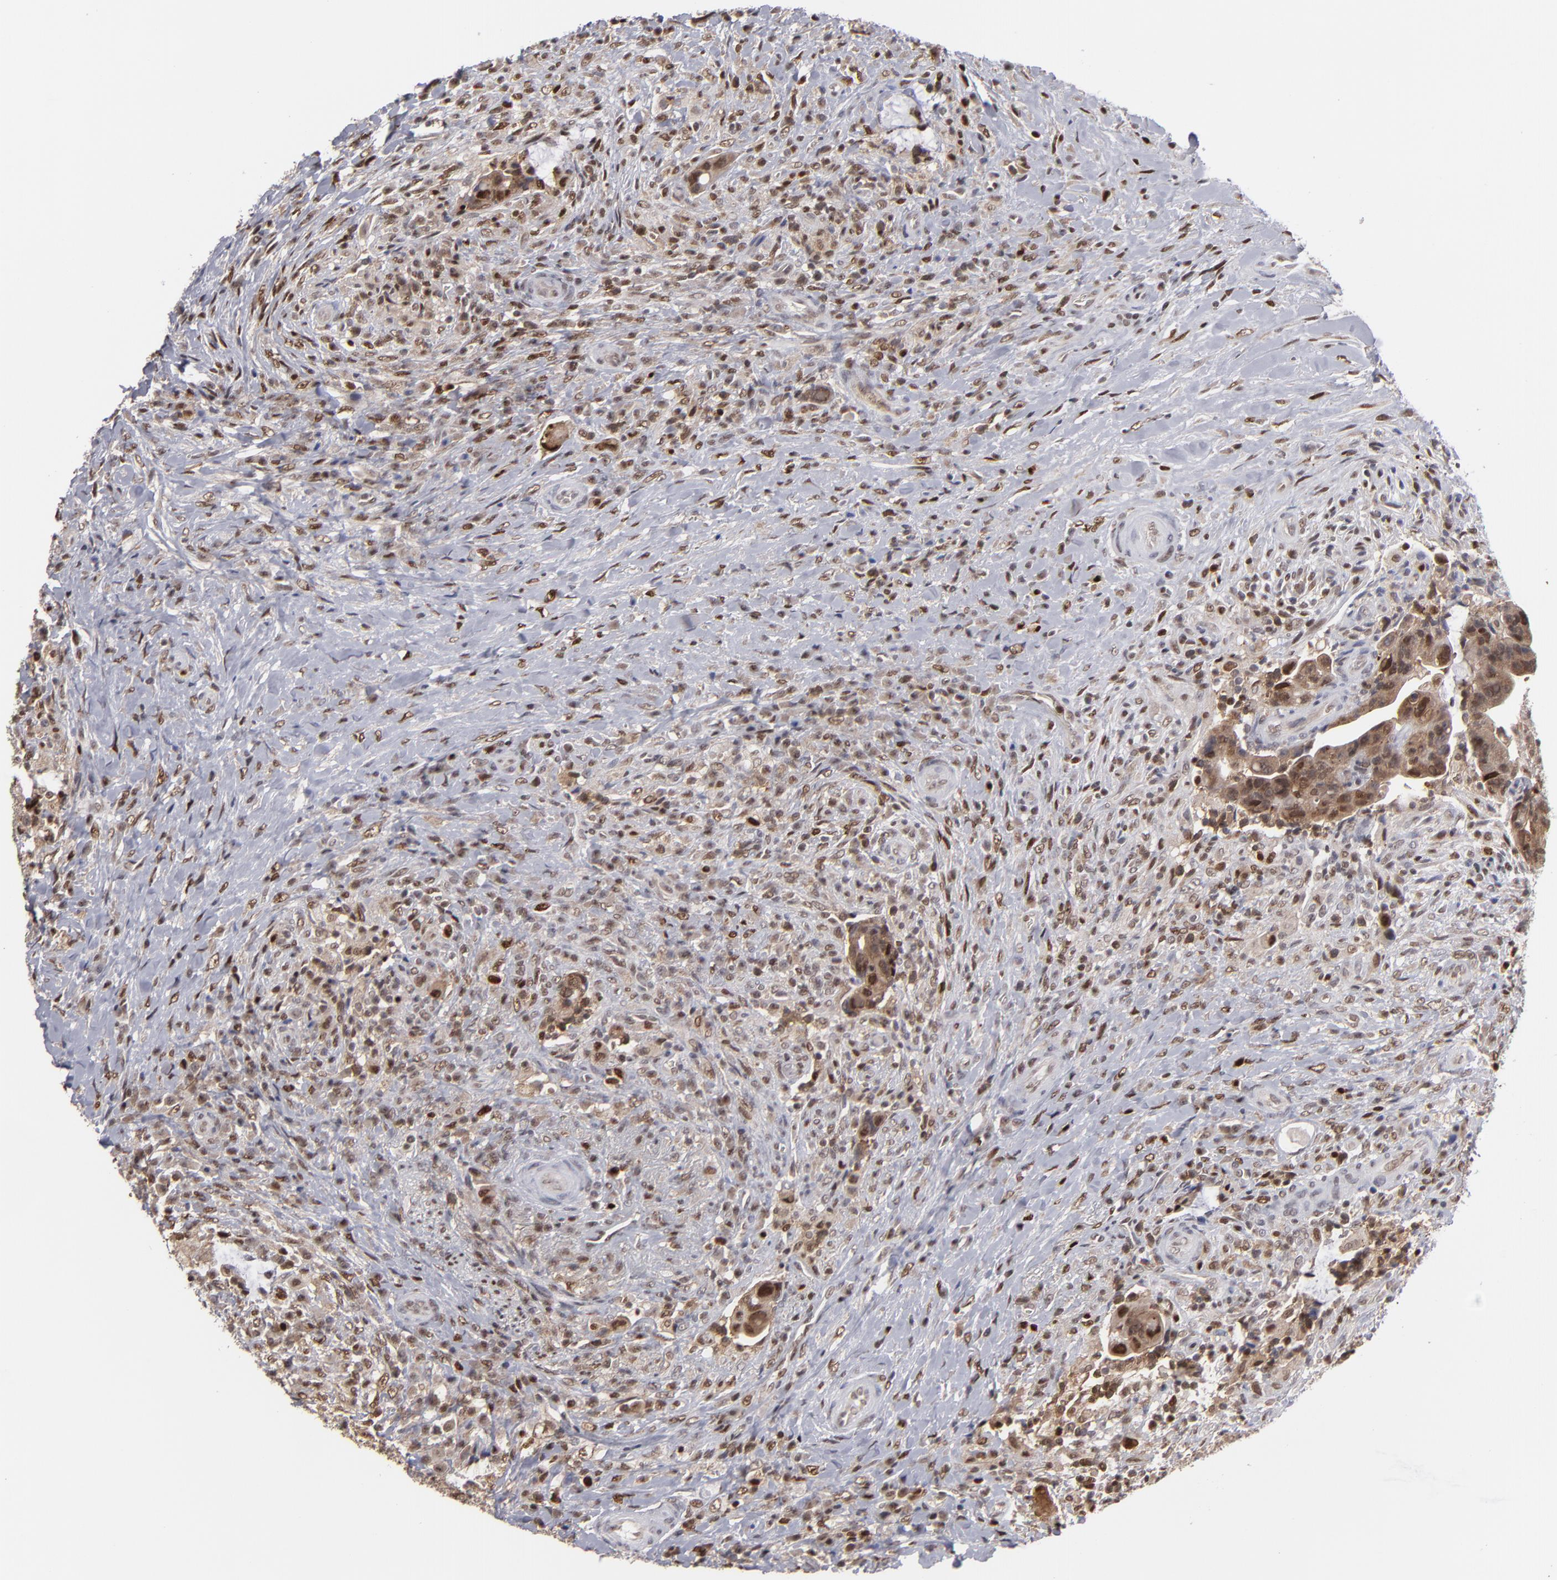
{"staining": {"intensity": "moderate", "quantity": ">75%", "location": "cytoplasmic/membranous,nuclear"}, "tissue": "colorectal cancer", "cell_type": "Tumor cells", "image_type": "cancer", "snomed": [{"axis": "morphology", "description": "Adenocarcinoma, NOS"}, {"axis": "topography", "description": "Rectum"}], "caption": "Immunohistochemical staining of colorectal adenocarcinoma shows moderate cytoplasmic/membranous and nuclear protein expression in about >75% of tumor cells. (Stains: DAB in brown, nuclei in blue, Microscopy: brightfield microscopy at high magnification).", "gene": "GSR", "patient": {"sex": "female", "age": 71}}